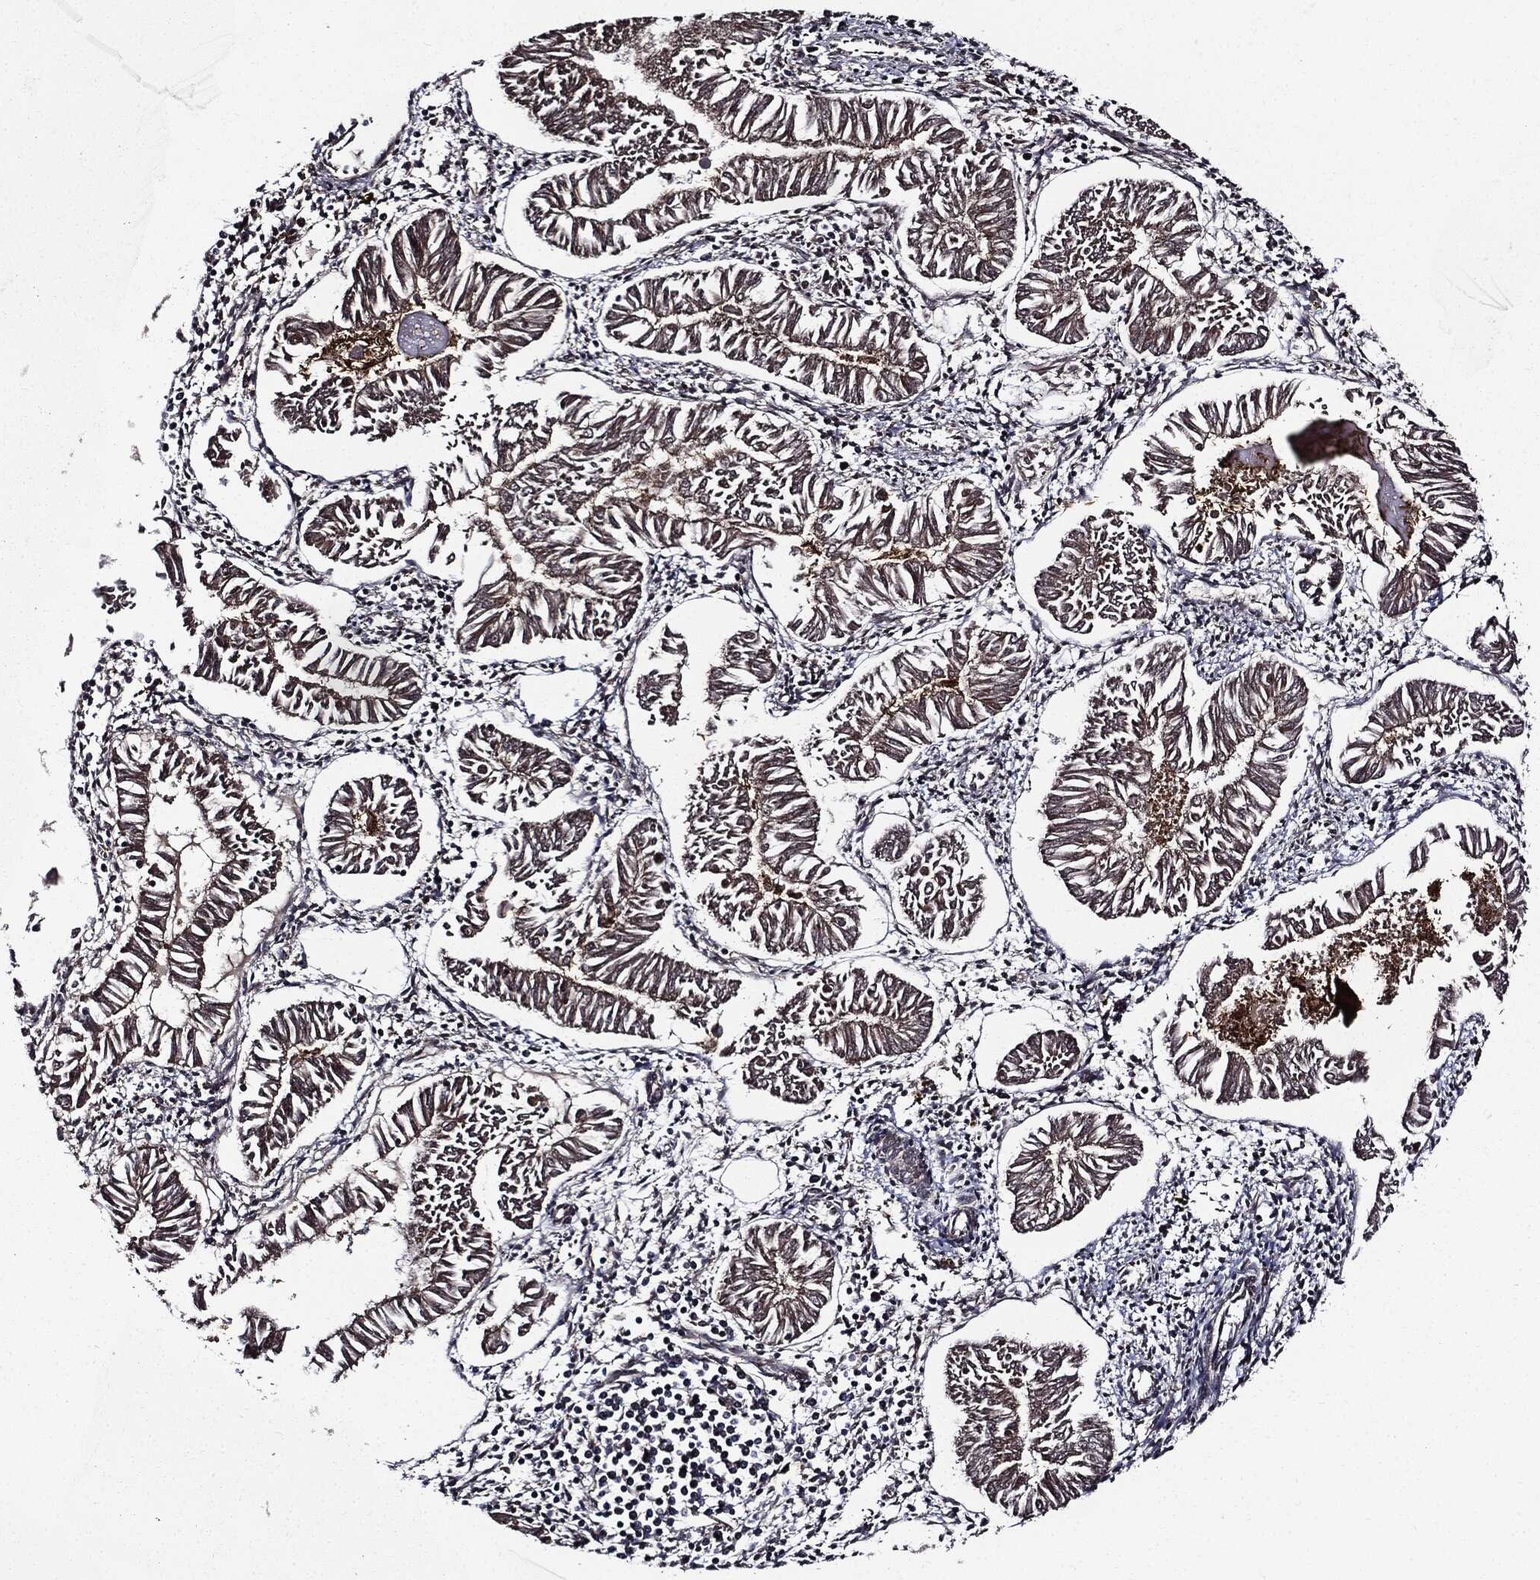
{"staining": {"intensity": "weak", "quantity": "25%-75%", "location": "cytoplasmic/membranous"}, "tissue": "endometrial cancer", "cell_type": "Tumor cells", "image_type": "cancer", "snomed": [{"axis": "morphology", "description": "Adenocarcinoma, NOS"}, {"axis": "topography", "description": "Endometrium"}], "caption": "DAB immunohistochemical staining of human endometrial cancer shows weak cytoplasmic/membranous protein expression in approximately 25%-75% of tumor cells.", "gene": "HTT", "patient": {"sex": "female", "age": 53}}